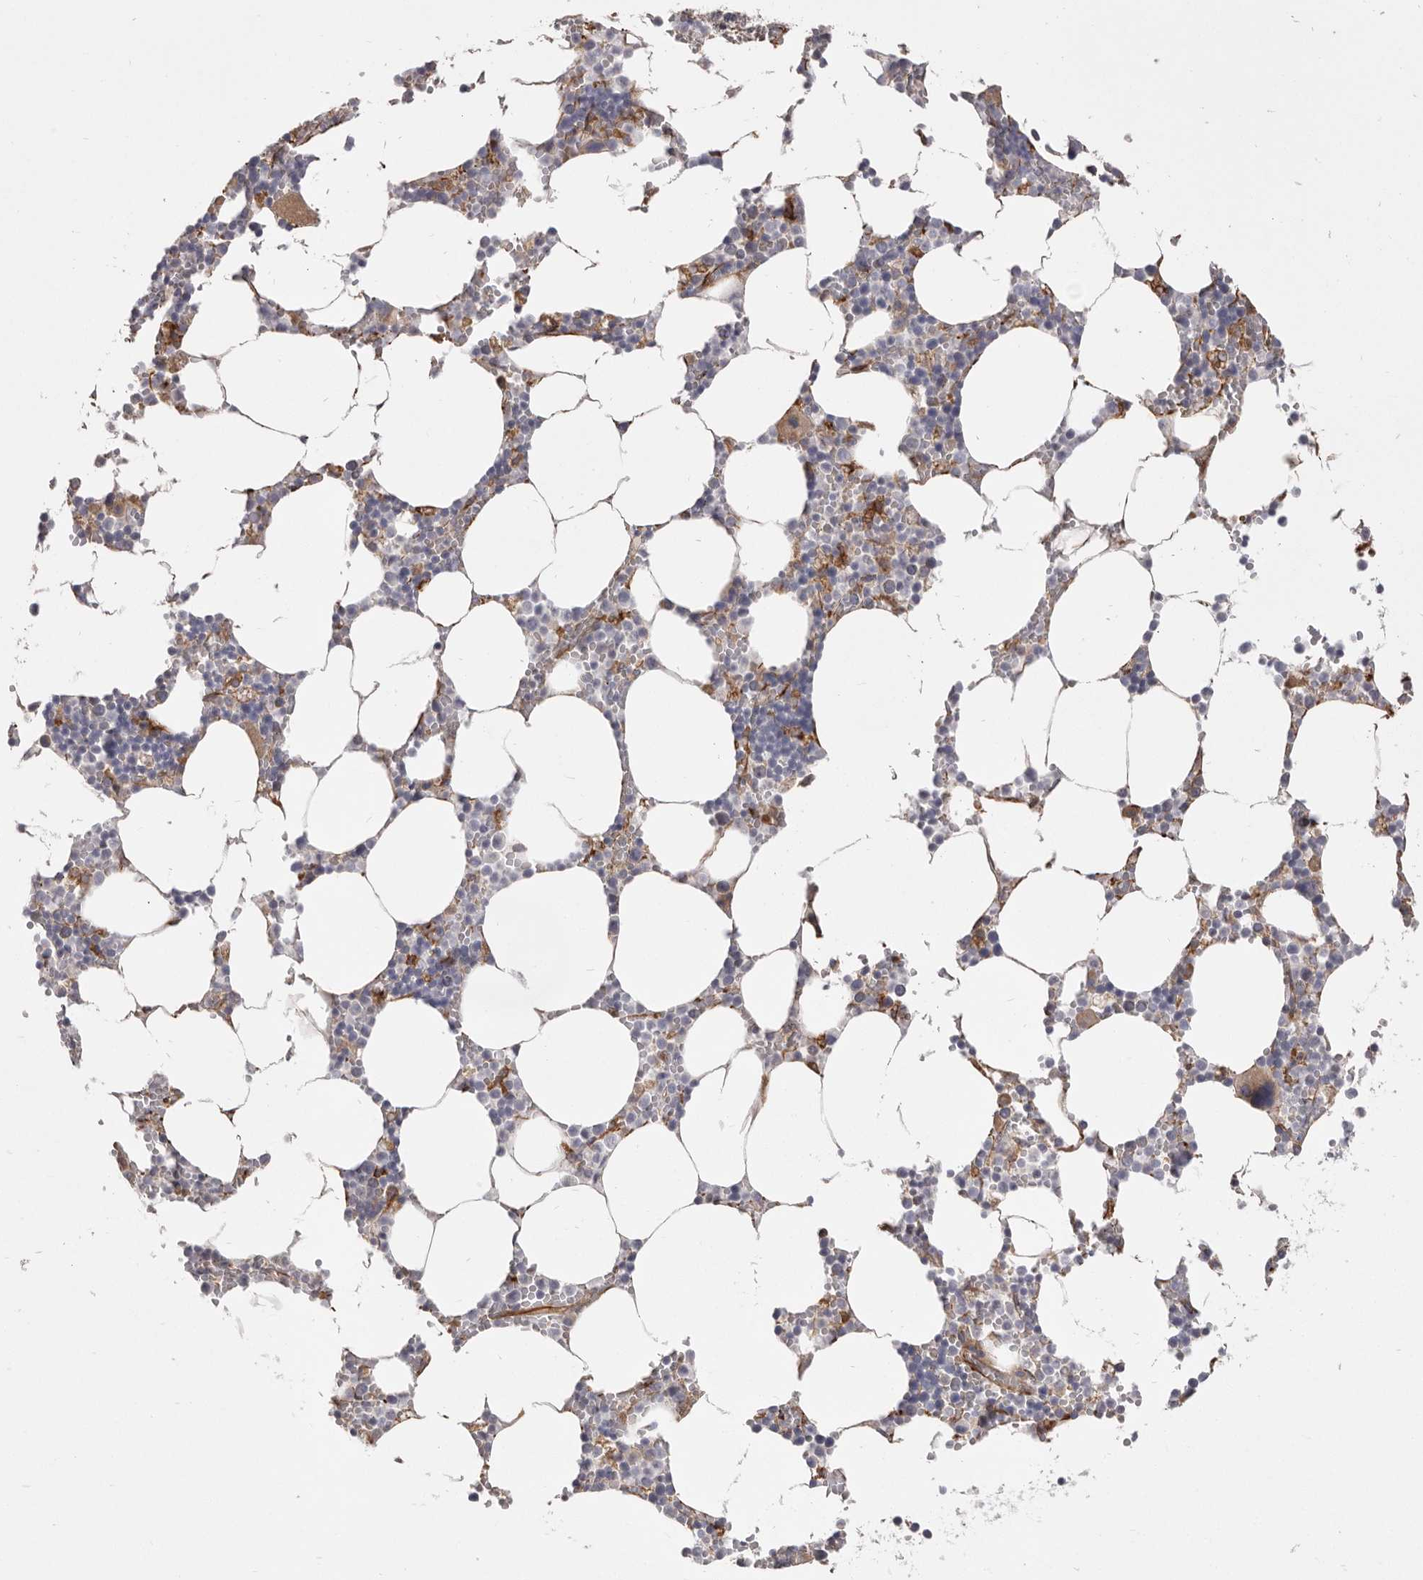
{"staining": {"intensity": "moderate", "quantity": "<25%", "location": "cytoplasmic/membranous"}, "tissue": "bone marrow", "cell_type": "Hematopoietic cells", "image_type": "normal", "snomed": [{"axis": "morphology", "description": "Normal tissue, NOS"}, {"axis": "topography", "description": "Bone marrow"}], "caption": "An immunohistochemistry (IHC) micrograph of unremarkable tissue is shown. Protein staining in brown labels moderate cytoplasmic/membranous positivity in bone marrow within hematopoietic cells.", "gene": "WDTC1", "patient": {"sex": "male", "age": 70}}